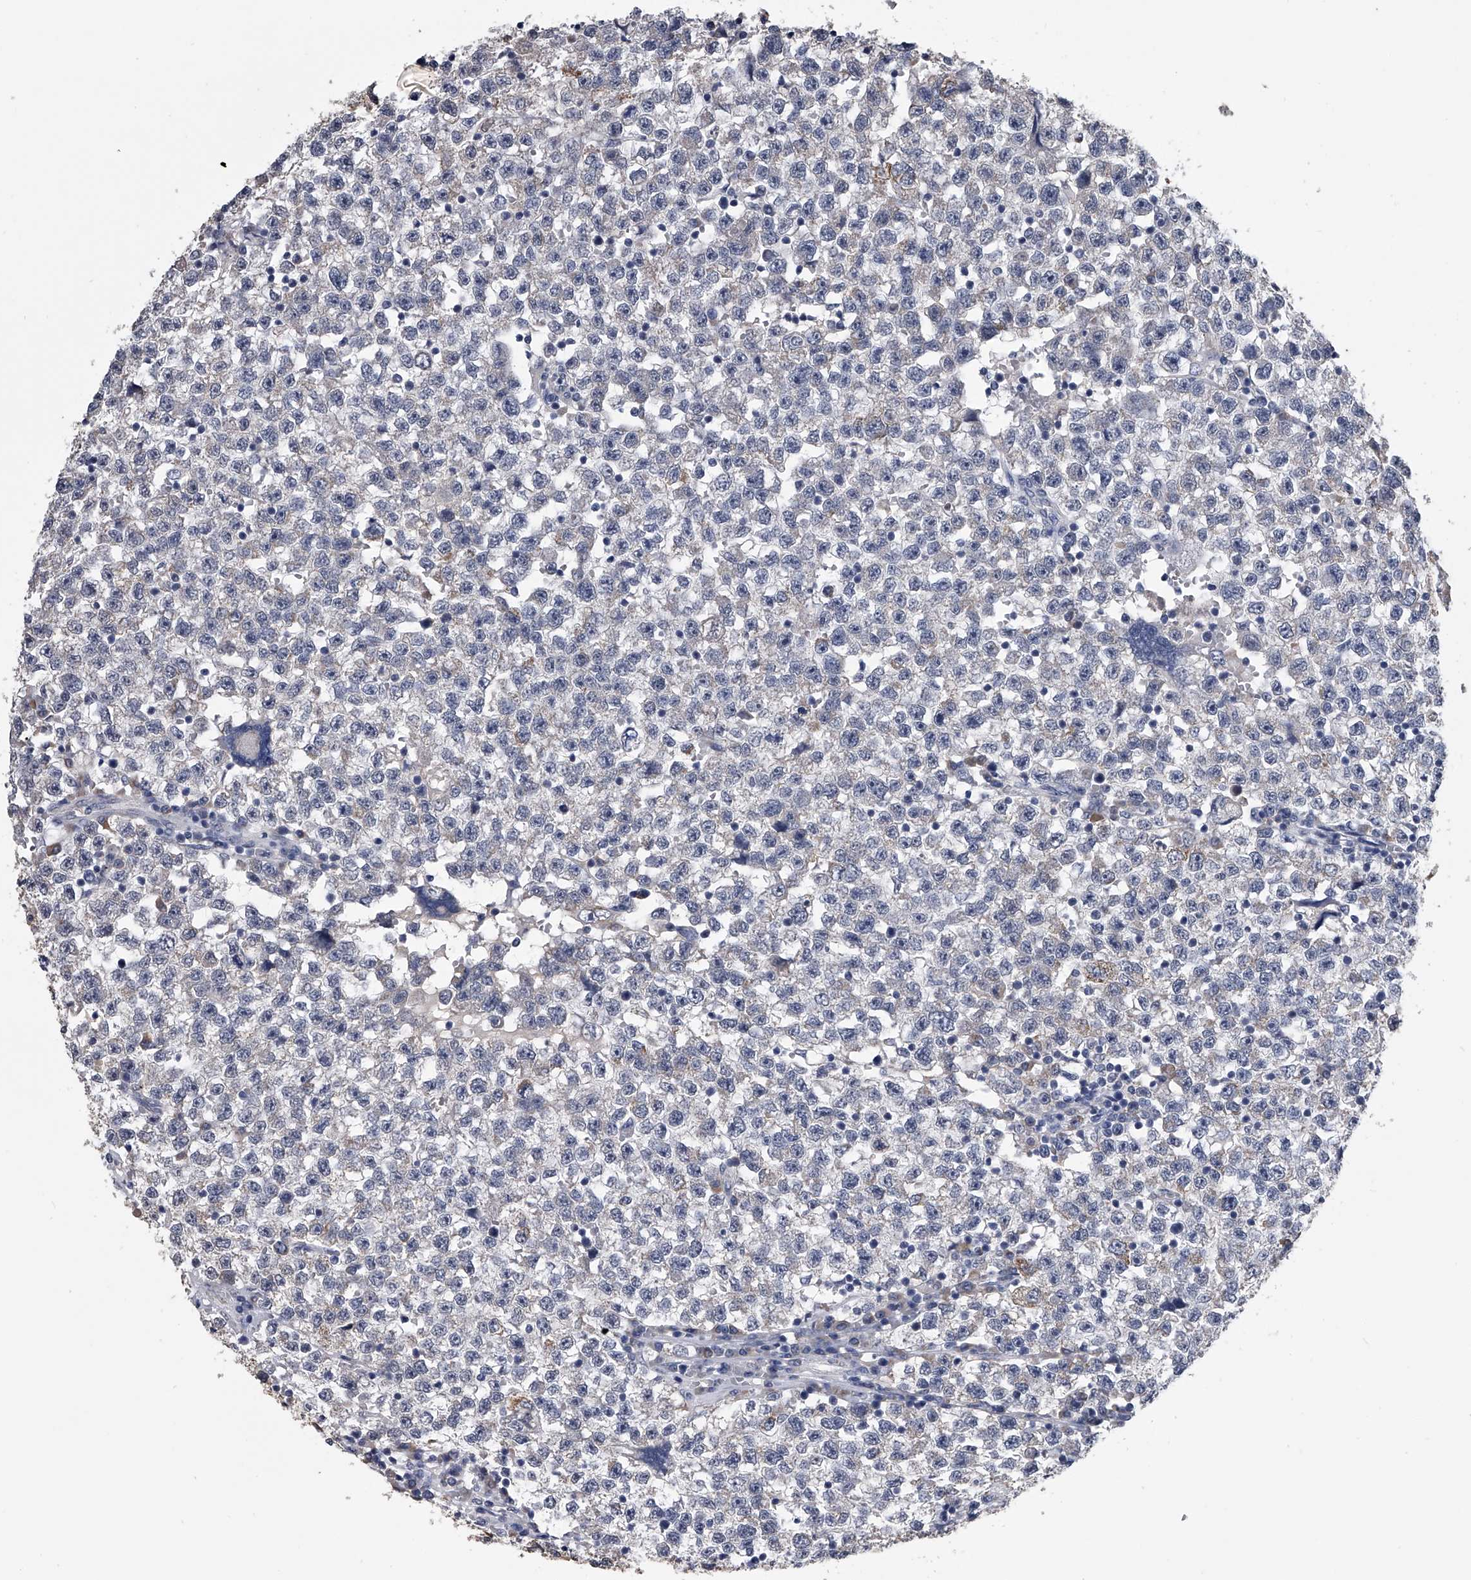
{"staining": {"intensity": "weak", "quantity": "25%-75%", "location": "cytoplasmic/membranous"}, "tissue": "testis cancer", "cell_type": "Tumor cells", "image_type": "cancer", "snomed": [{"axis": "morphology", "description": "Seminoma, NOS"}, {"axis": "topography", "description": "Testis"}], "caption": "Human testis cancer (seminoma) stained for a protein (brown) reveals weak cytoplasmic/membranous positive expression in approximately 25%-75% of tumor cells.", "gene": "OAT", "patient": {"sex": "male", "age": 22}}